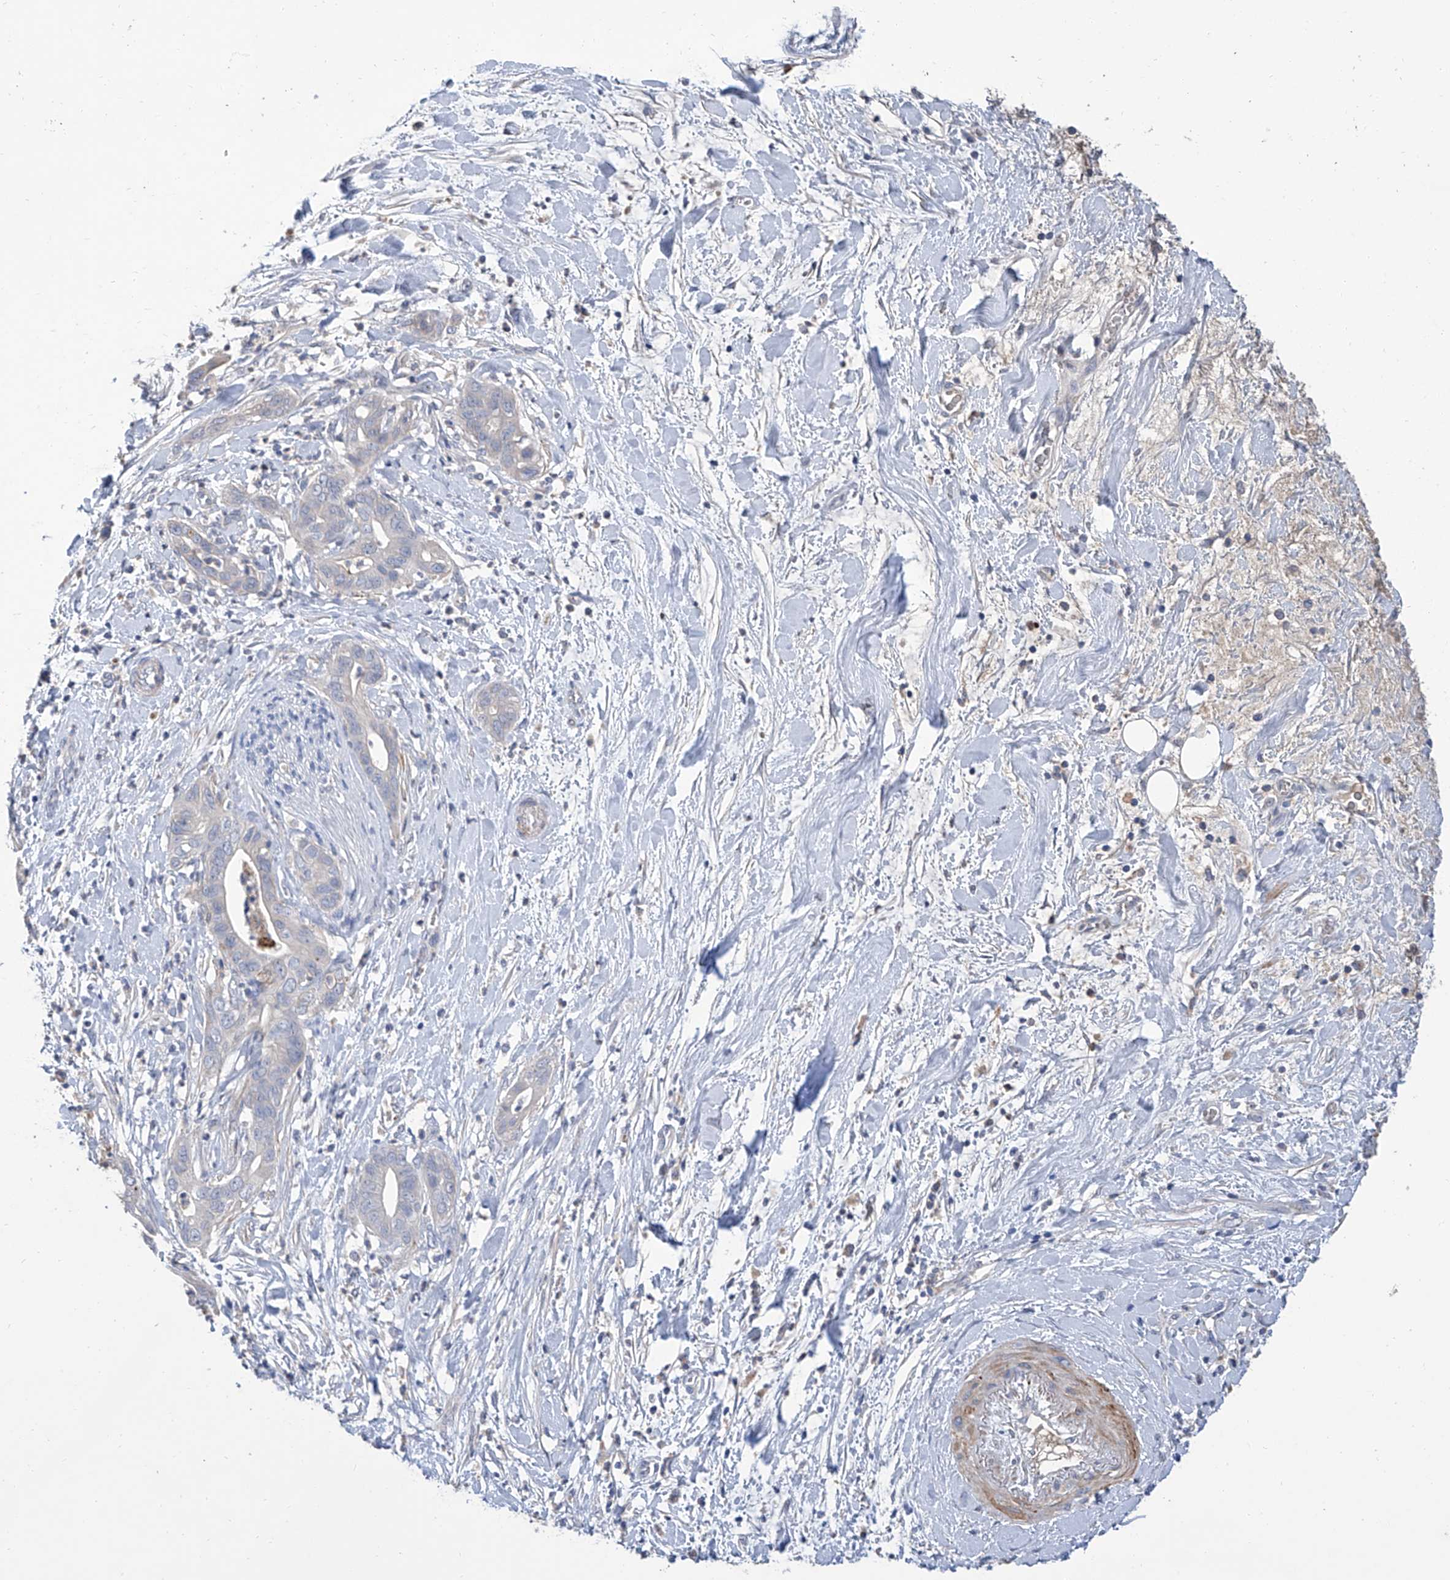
{"staining": {"intensity": "negative", "quantity": "none", "location": "none"}, "tissue": "pancreatic cancer", "cell_type": "Tumor cells", "image_type": "cancer", "snomed": [{"axis": "morphology", "description": "Adenocarcinoma, NOS"}, {"axis": "topography", "description": "Pancreas"}], "caption": "Tumor cells are negative for protein expression in human adenocarcinoma (pancreatic).", "gene": "GPT", "patient": {"sex": "female", "age": 78}}